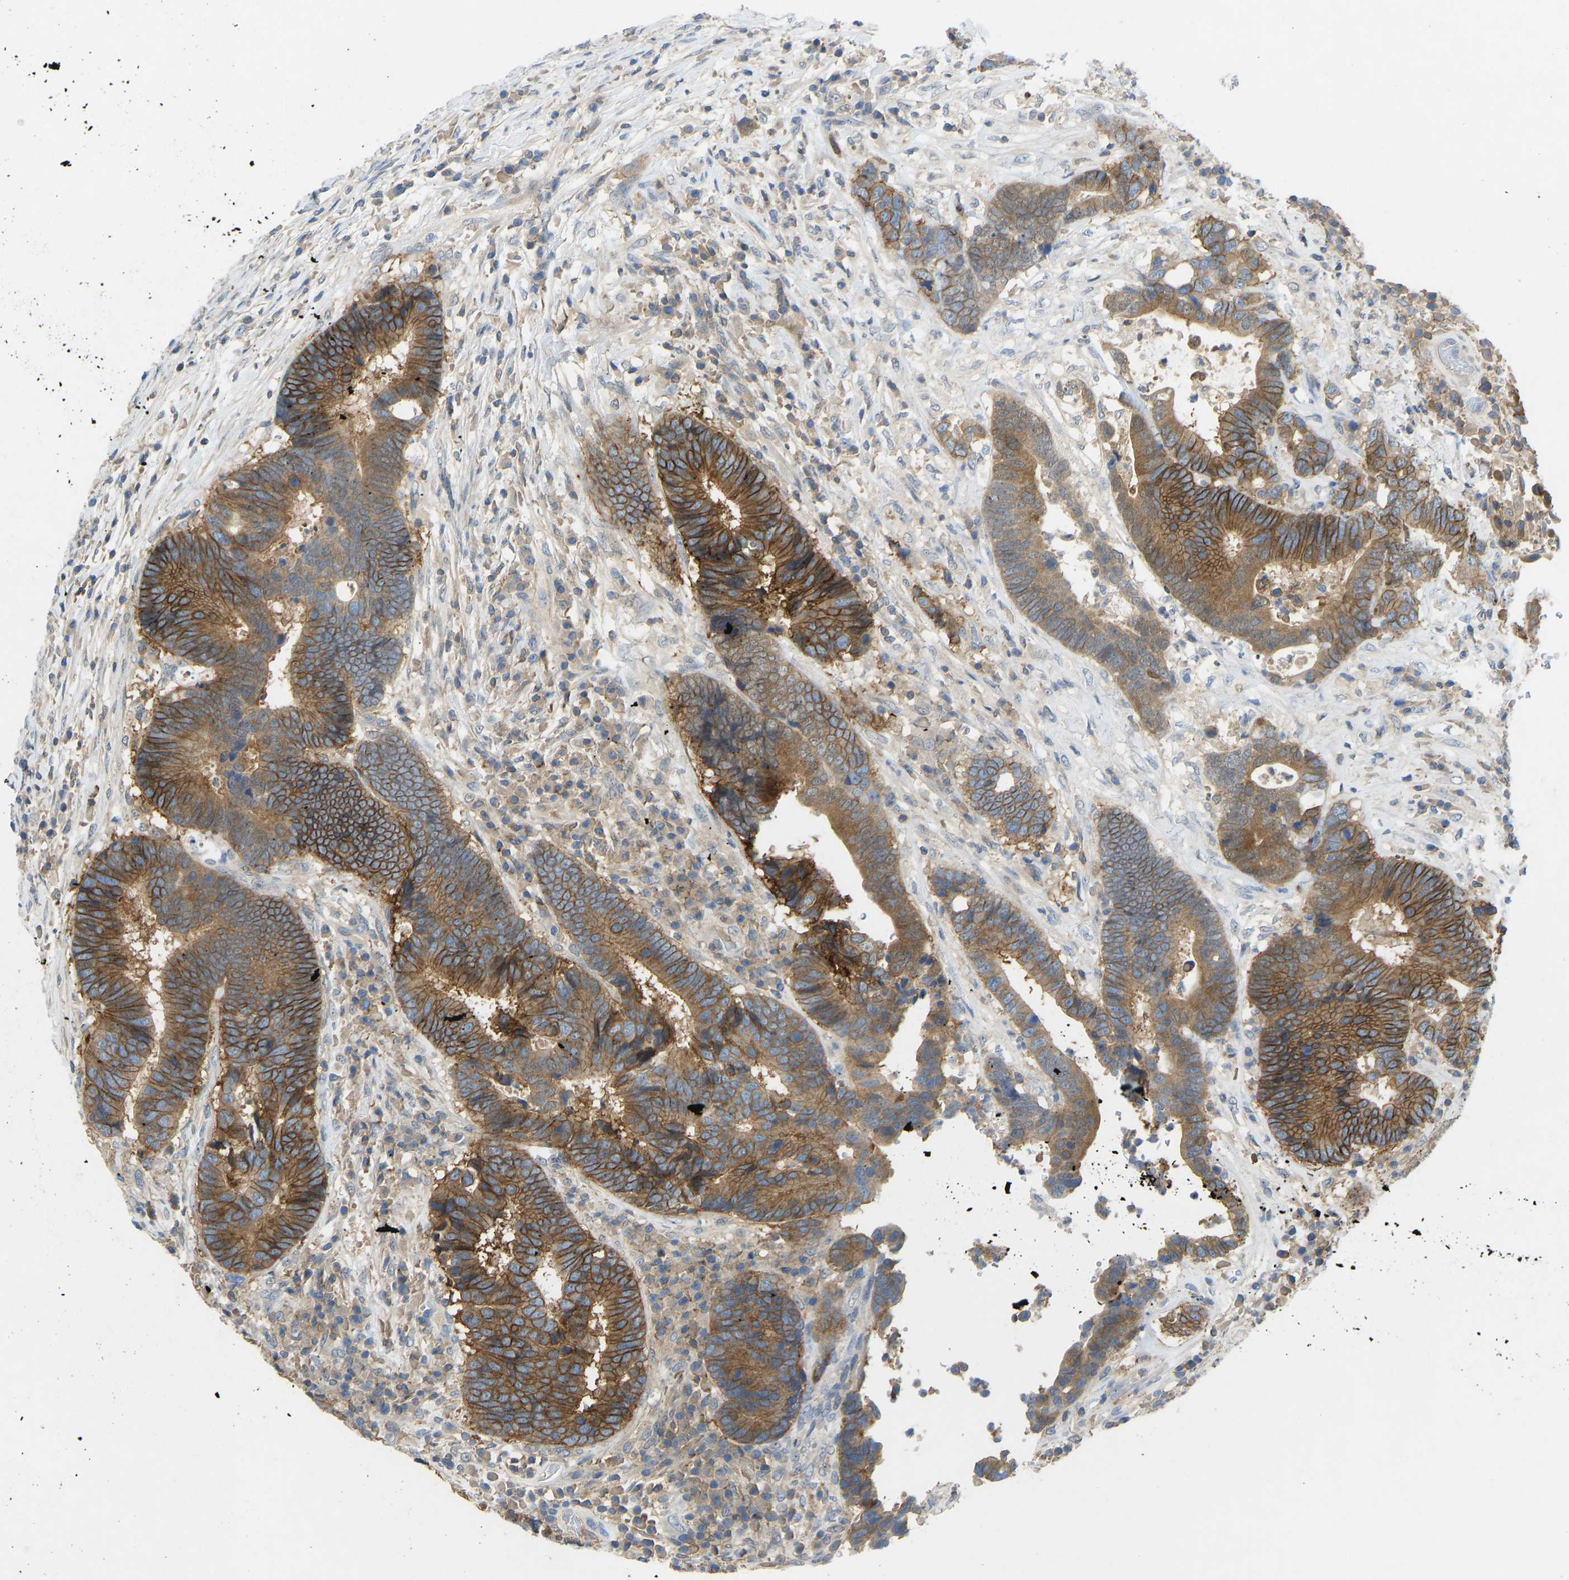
{"staining": {"intensity": "moderate", "quantity": ">75%", "location": "cytoplasmic/membranous"}, "tissue": "colorectal cancer", "cell_type": "Tumor cells", "image_type": "cancer", "snomed": [{"axis": "morphology", "description": "Adenocarcinoma, NOS"}, {"axis": "topography", "description": "Rectum"}], "caption": "This image exhibits IHC staining of human colorectal cancer, with medium moderate cytoplasmic/membranous expression in approximately >75% of tumor cells.", "gene": "NDRG3", "patient": {"sex": "female", "age": 89}}